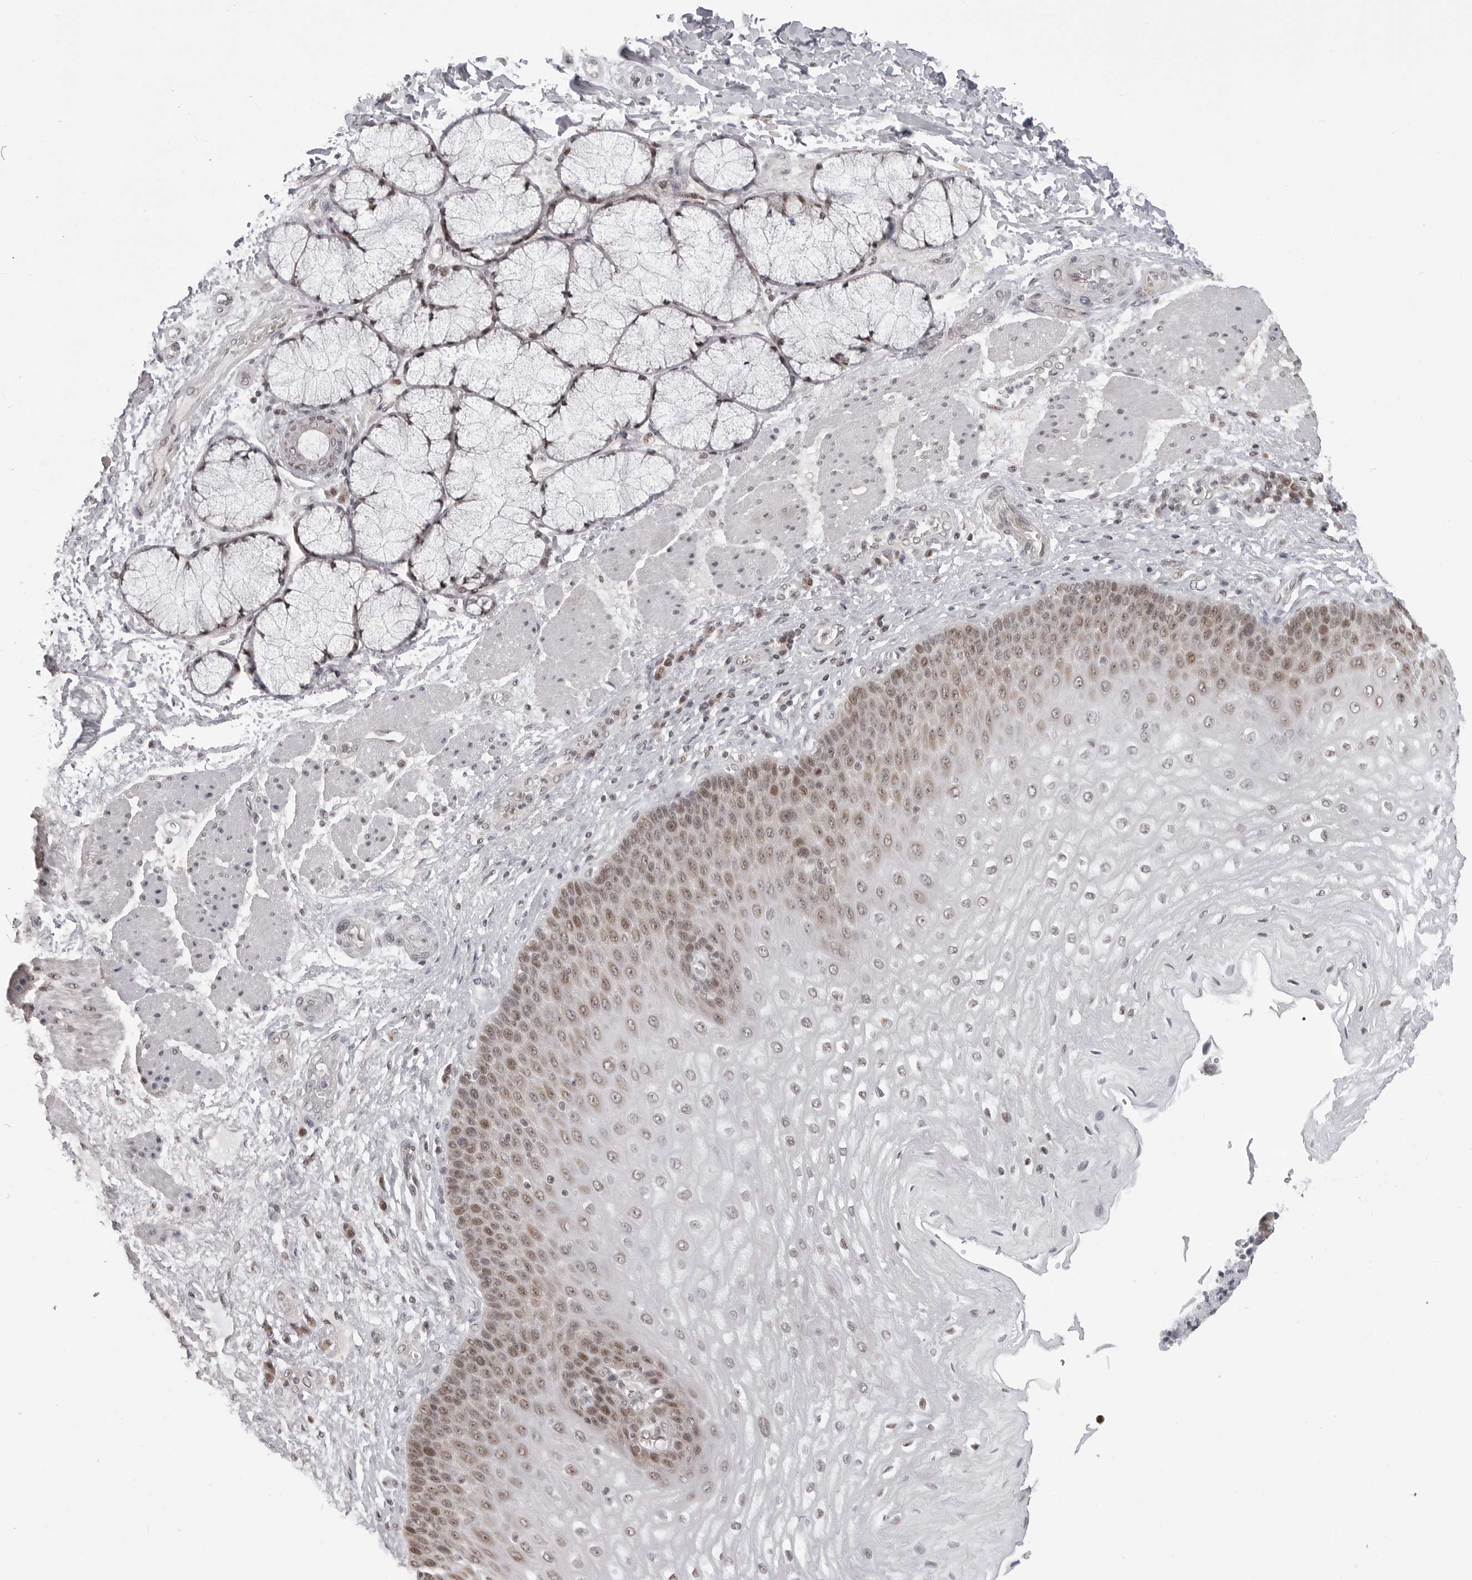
{"staining": {"intensity": "moderate", "quantity": ">75%", "location": "cytoplasmic/membranous,nuclear"}, "tissue": "esophagus", "cell_type": "Squamous epithelial cells", "image_type": "normal", "snomed": [{"axis": "morphology", "description": "Normal tissue, NOS"}, {"axis": "topography", "description": "Esophagus"}], "caption": "Immunohistochemistry (IHC) (DAB (3,3'-diaminobenzidine)) staining of benign human esophagus demonstrates moderate cytoplasmic/membranous,nuclear protein positivity in approximately >75% of squamous epithelial cells. The protein is shown in brown color, while the nuclei are stained blue.", "gene": "PHF3", "patient": {"sex": "male", "age": 54}}